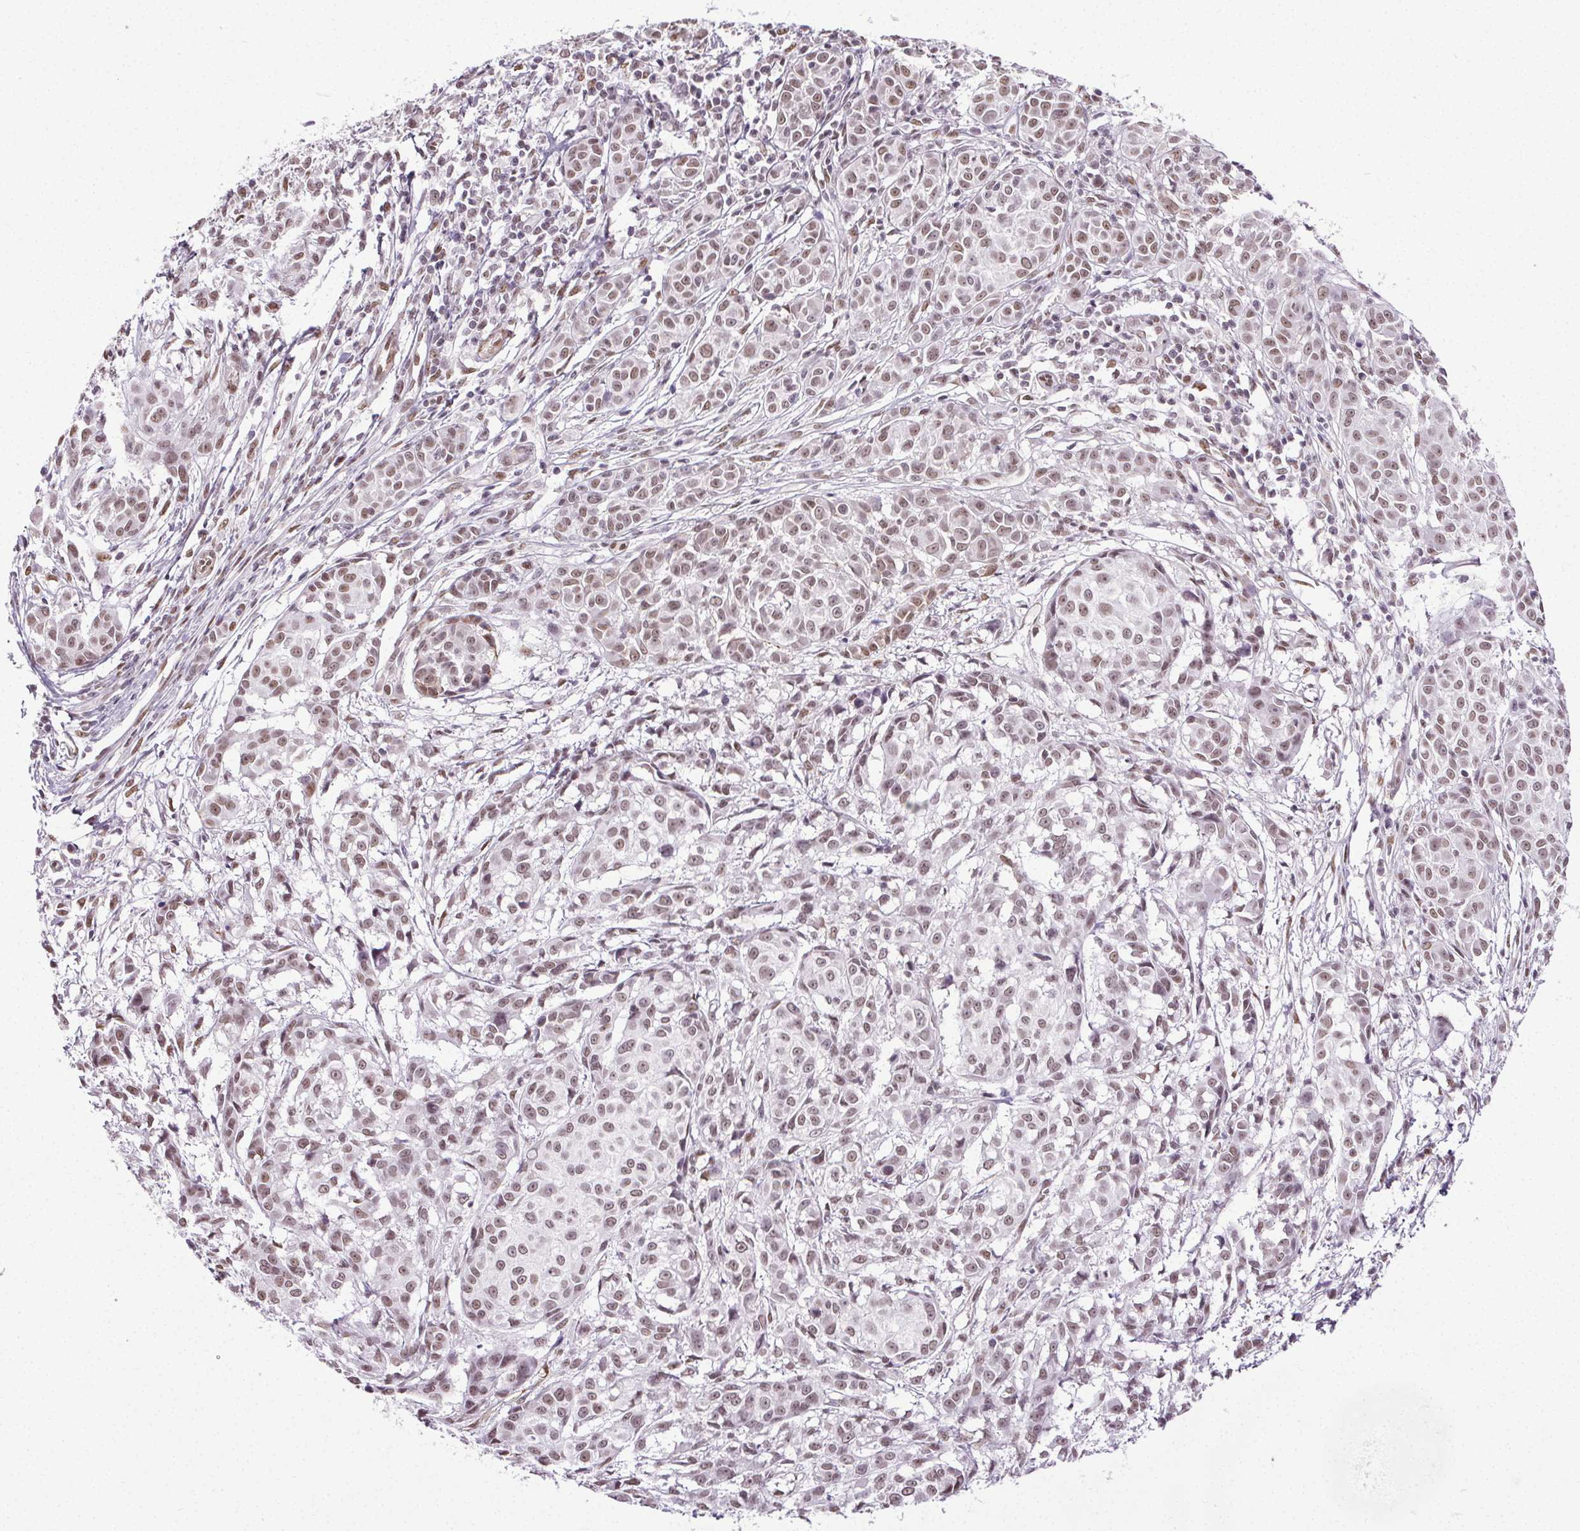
{"staining": {"intensity": "weak", "quantity": ">75%", "location": "nuclear"}, "tissue": "melanoma", "cell_type": "Tumor cells", "image_type": "cancer", "snomed": [{"axis": "morphology", "description": "Malignant melanoma, NOS"}, {"axis": "topography", "description": "Skin"}], "caption": "This histopathology image demonstrates melanoma stained with IHC to label a protein in brown. The nuclear of tumor cells show weak positivity for the protein. Nuclei are counter-stained blue.", "gene": "GP6", "patient": {"sex": "male", "age": 48}}